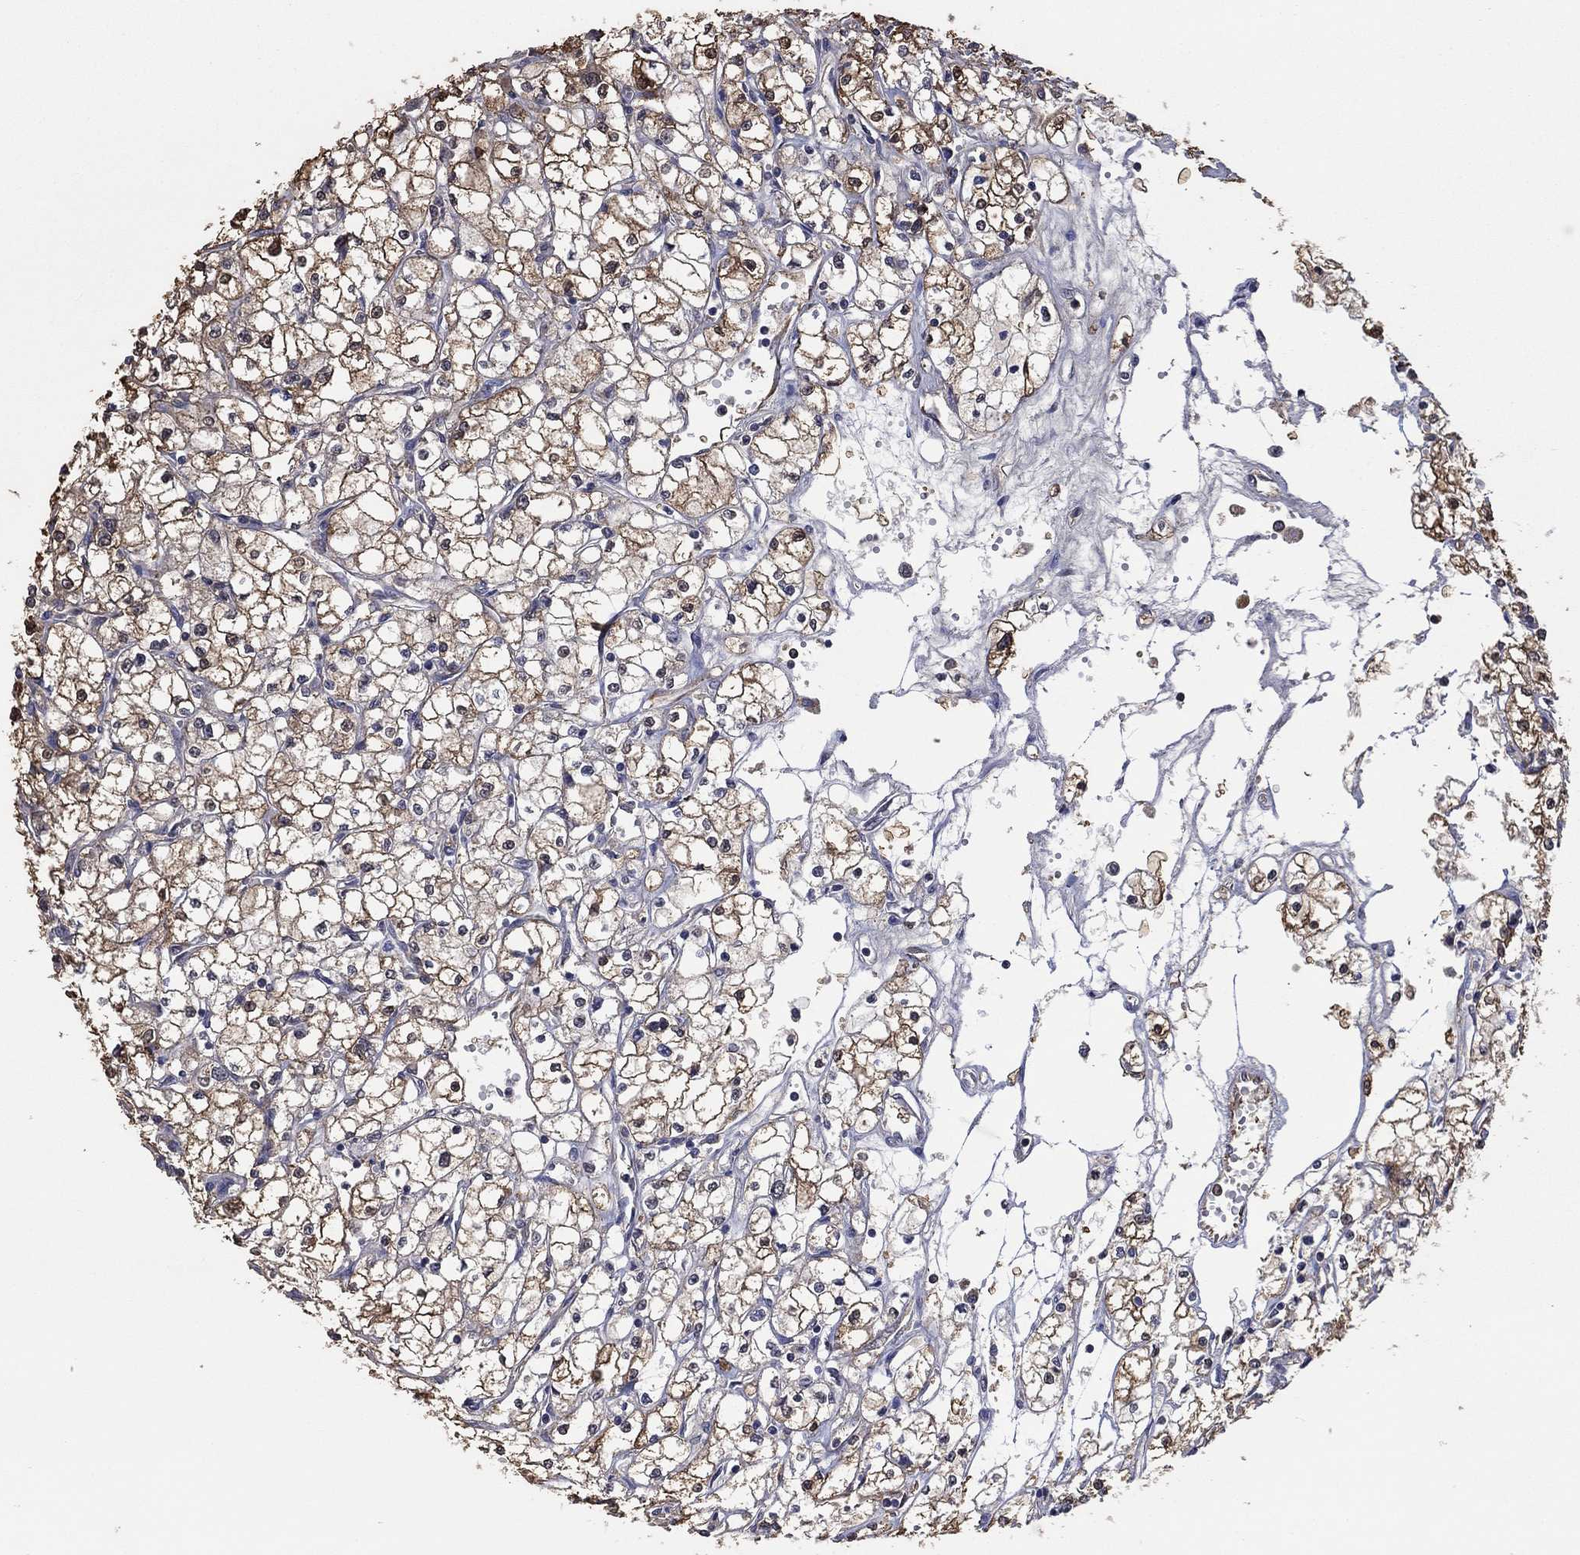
{"staining": {"intensity": "moderate", "quantity": "25%-75%", "location": "cytoplasmic/membranous"}, "tissue": "renal cancer", "cell_type": "Tumor cells", "image_type": "cancer", "snomed": [{"axis": "morphology", "description": "Adenocarcinoma, NOS"}, {"axis": "topography", "description": "Kidney"}], "caption": "A high-resolution micrograph shows immunohistochemistry staining of renal adenocarcinoma, which reveals moderate cytoplasmic/membranous staining in about 25%-75% of tumor cells.", "gene": "RNF114", "patient": {"sex": "male", "age": 67}}